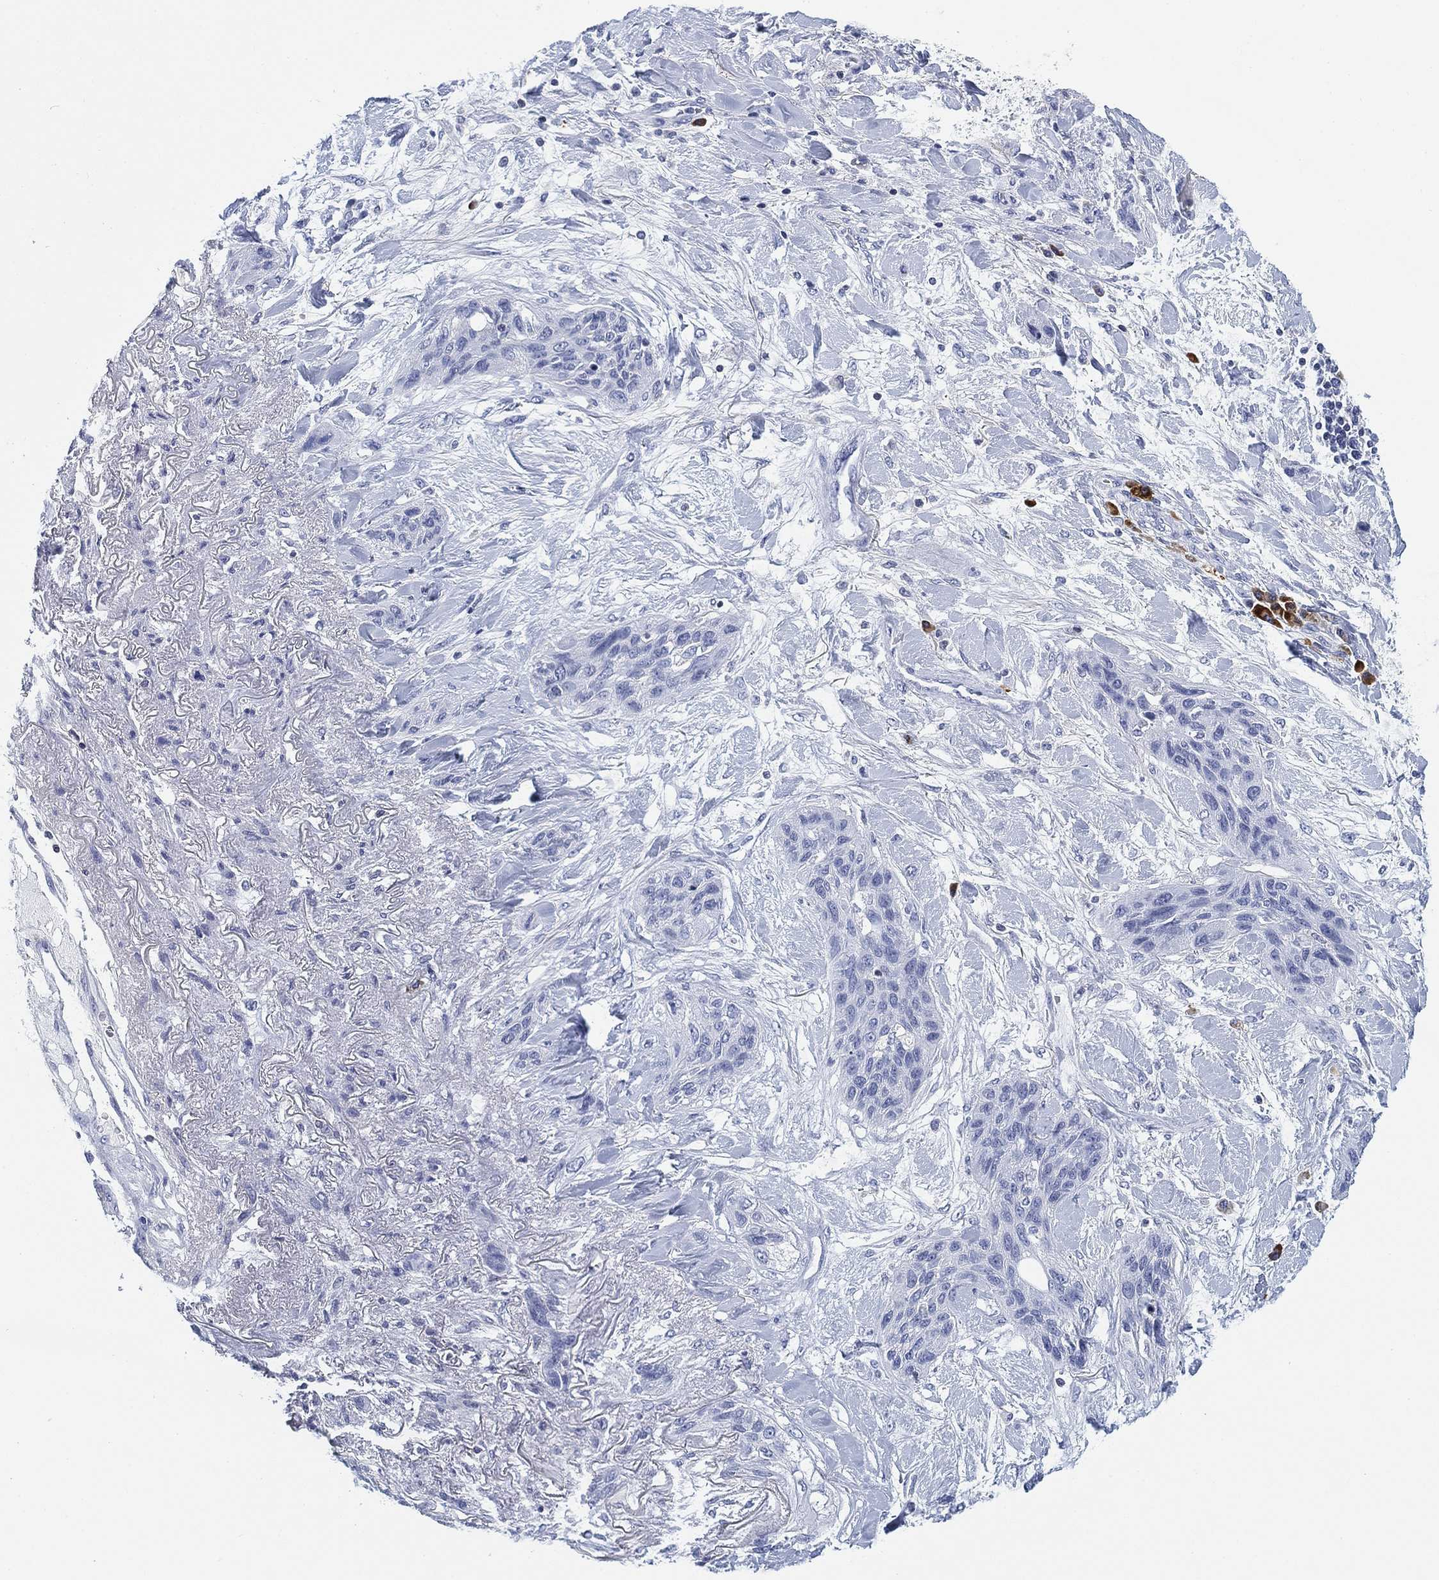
{"staining": {"intensity": "negative", "quantity": "none", "location": "none"}, "tissue": "lung cancer", "cell_type": "Tumor cells", "image_type": "cancer", "snomed": [{"axis": "morphology", "description": "Squamous cell carcinoma, NOS"}, {"axis": "topography", "description": "Lung"}], "caption": "This is a micrograph of immunohistochemistry staining of squamous cell carcinoma (lung), which shows no expression in tumor cells.", "gene": "FYB1", "patient": {"sex": "female", "age": 70}}